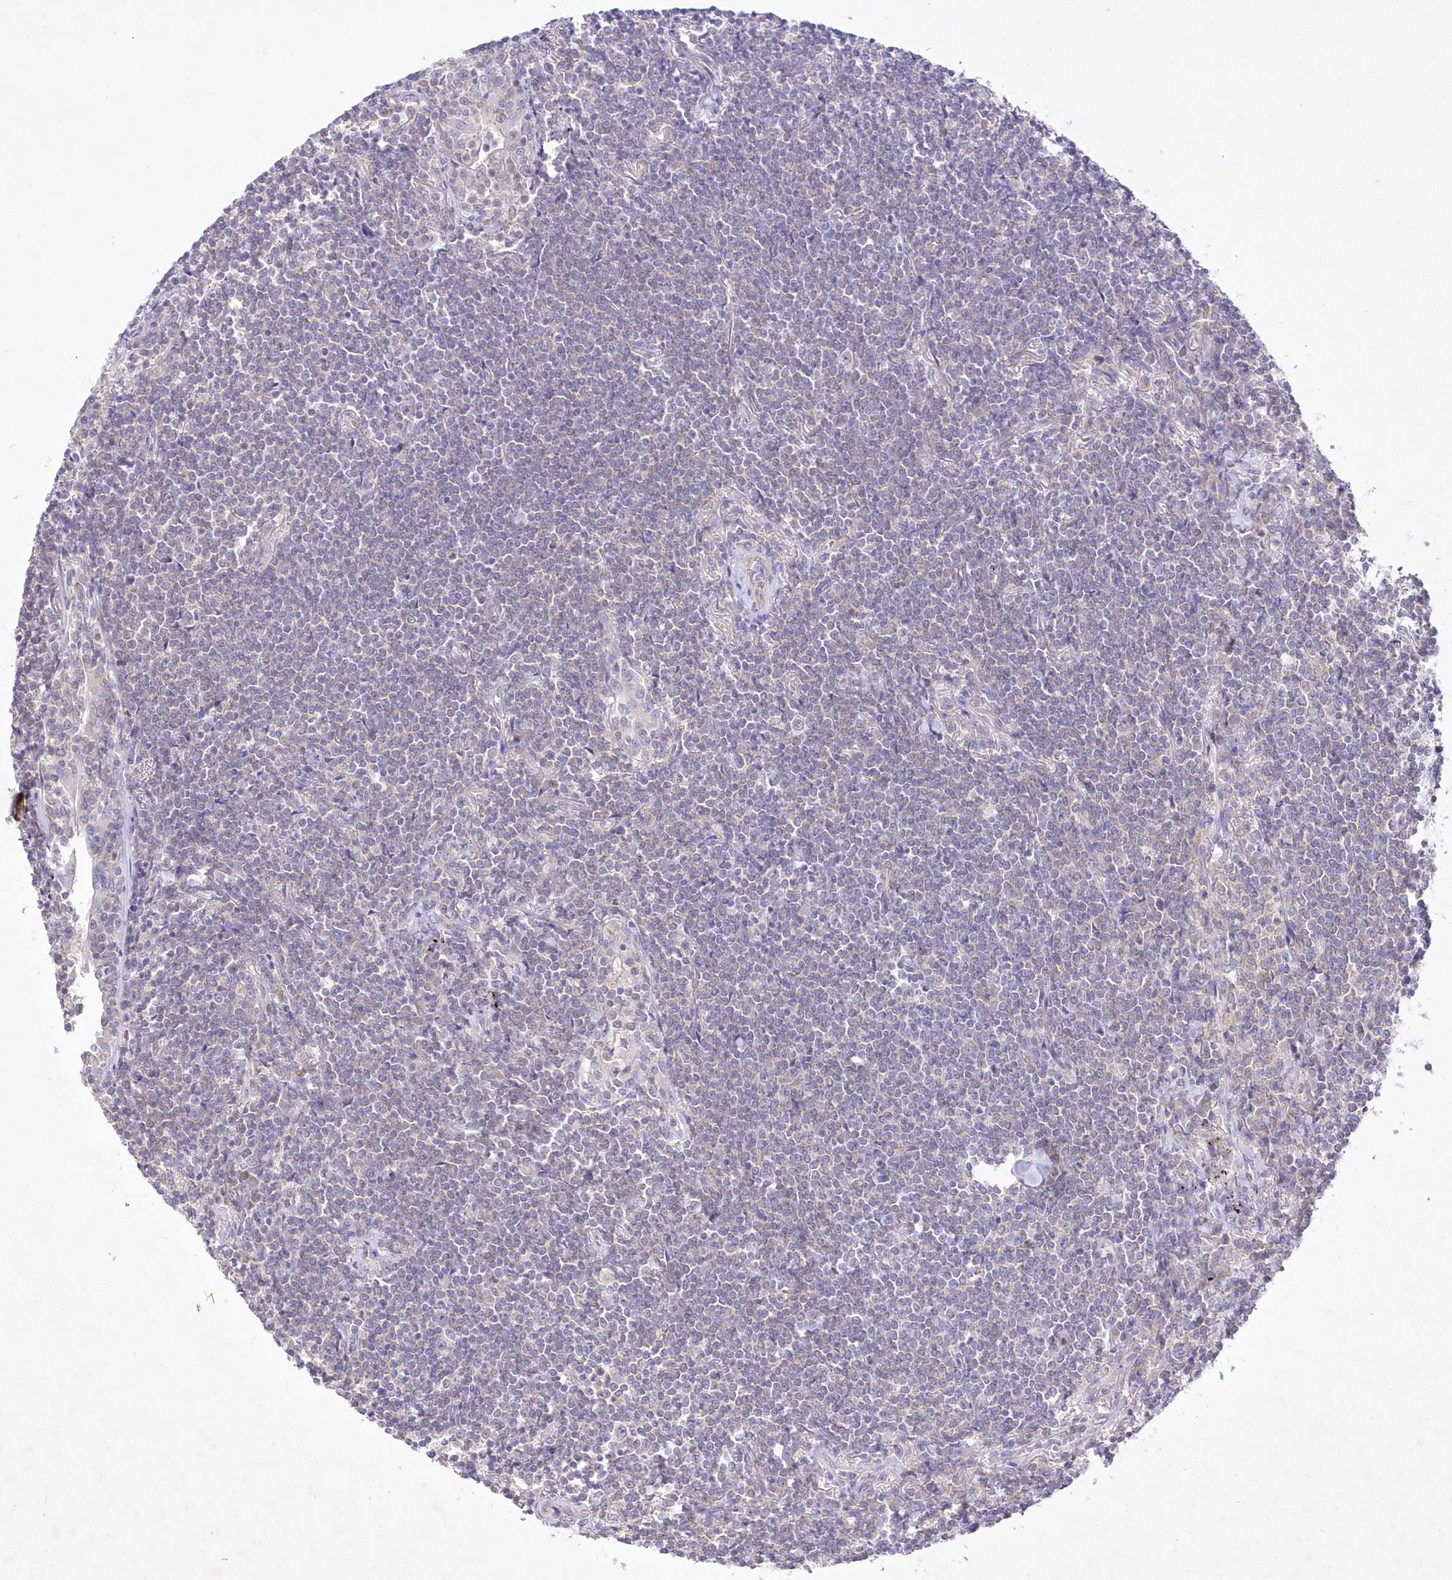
{"staining": {"intensity": "negative", "quantity": "none", "location": "none"}, "tissue": "lymphoma", "cell_type": "Tumor cells", "image_type": "cancer", "snomed": [{"axis": "morphology", "description": "Malignant lymphoma, non-Hodgkin's type, Low grade"}, {"axis": "topography", "description": "Lung"}], "caption": "Image shows no significant protein positivity in tumor cells of lymphoma.", "gene": "ITSN2", "patient": {"sex": "female", "age": 71}}